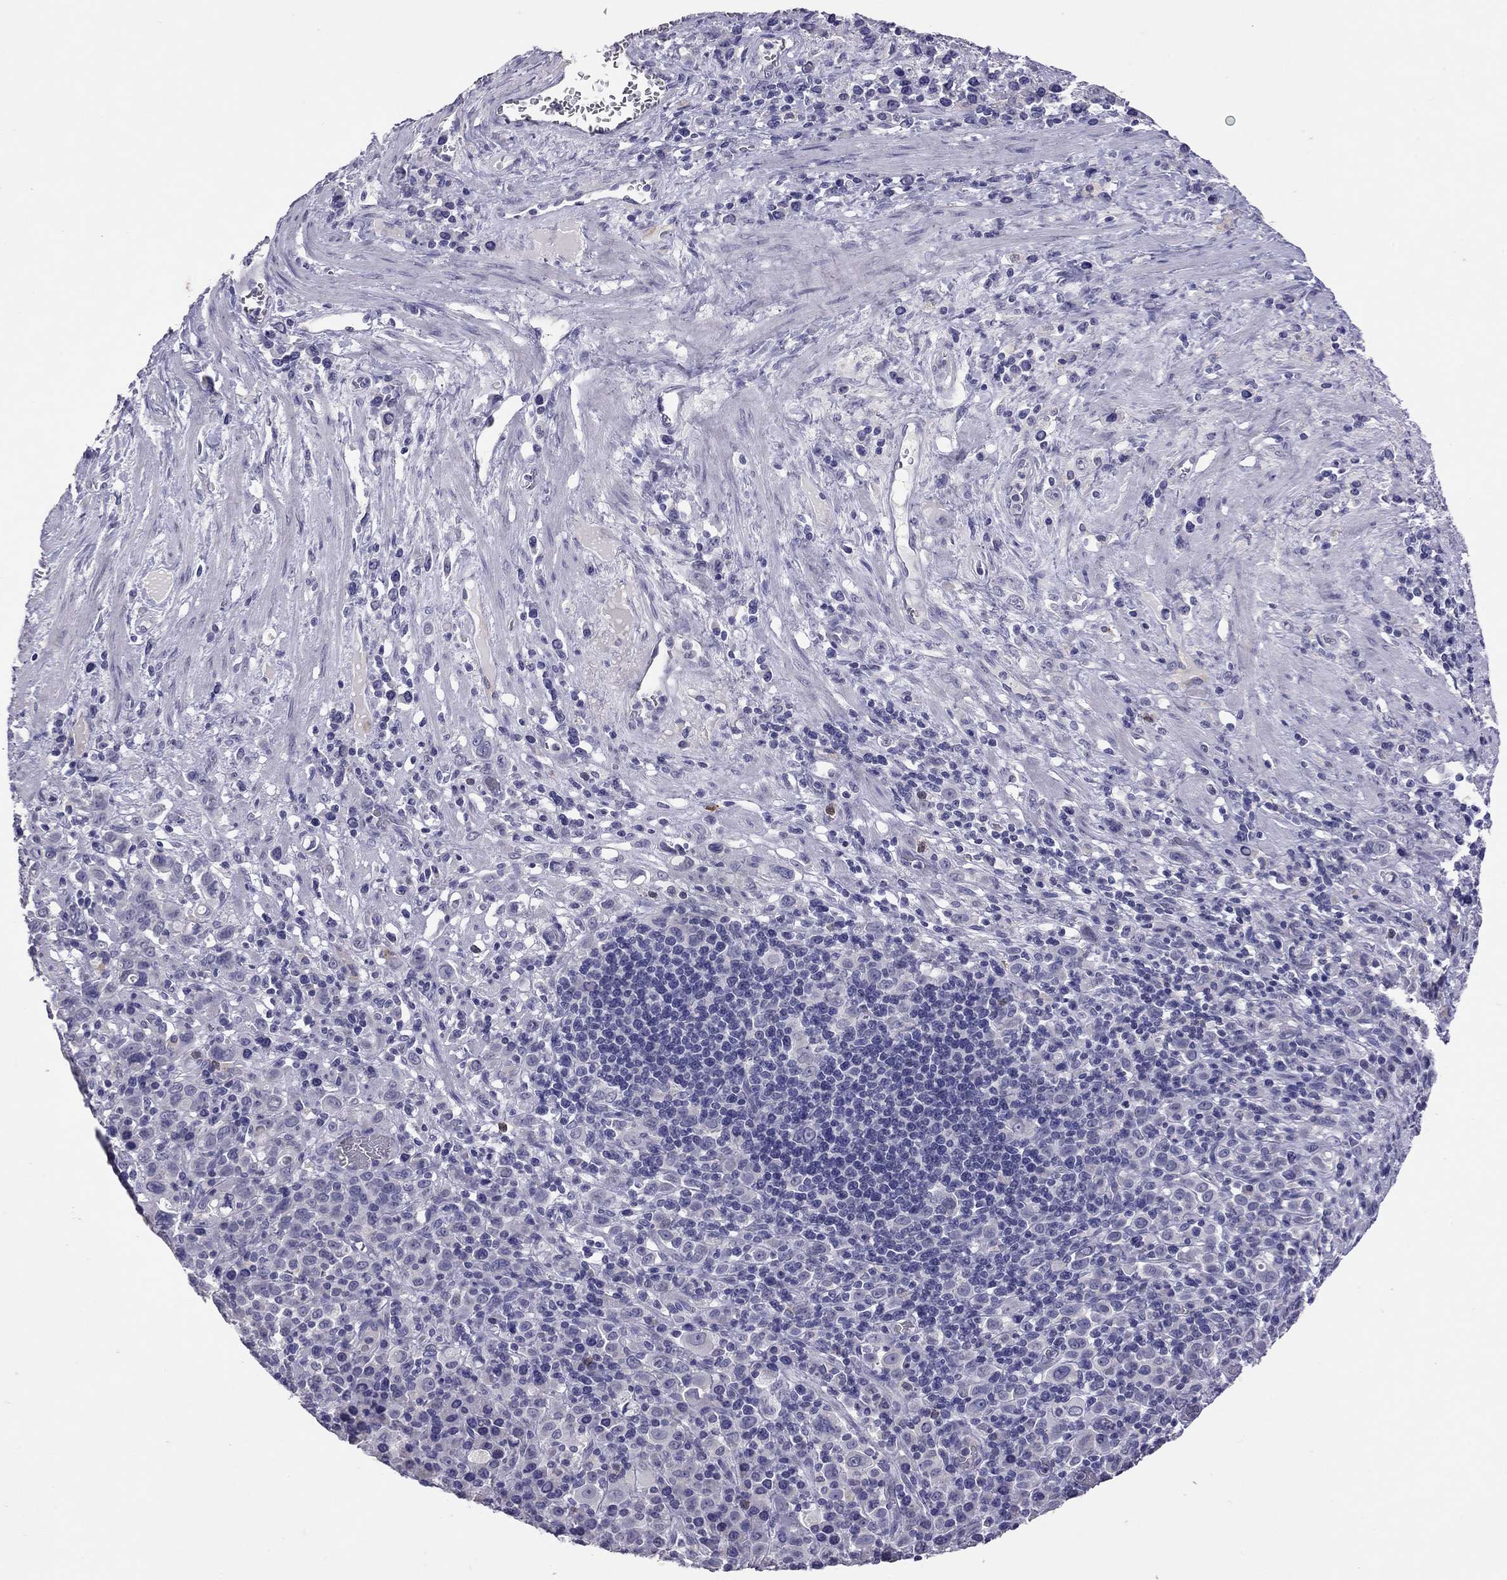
{"staining": {"intensity": "negative", "quantity": "none", "location": "none"}, "tissue": "stomach cancer", "cell_type": "Tumor cells", "image_type": "cancer", "snomed": [{"axis": "morphology", "description": "Adenocarcinoma, NOS"}, {"axis": "topography", "description": "Stomach, upper"}], "caption": "This image is of adenocarcinoma (stomach) stained with immunohistochemistry to label a protein in brown with the nuclei are counter-stained blue. There is no staining in tumor cells. (DAB immunohistochemistry (IHC), high magnification).", "gene": "SLAMF1", "patient": {"sex": "male", "age": 75}}